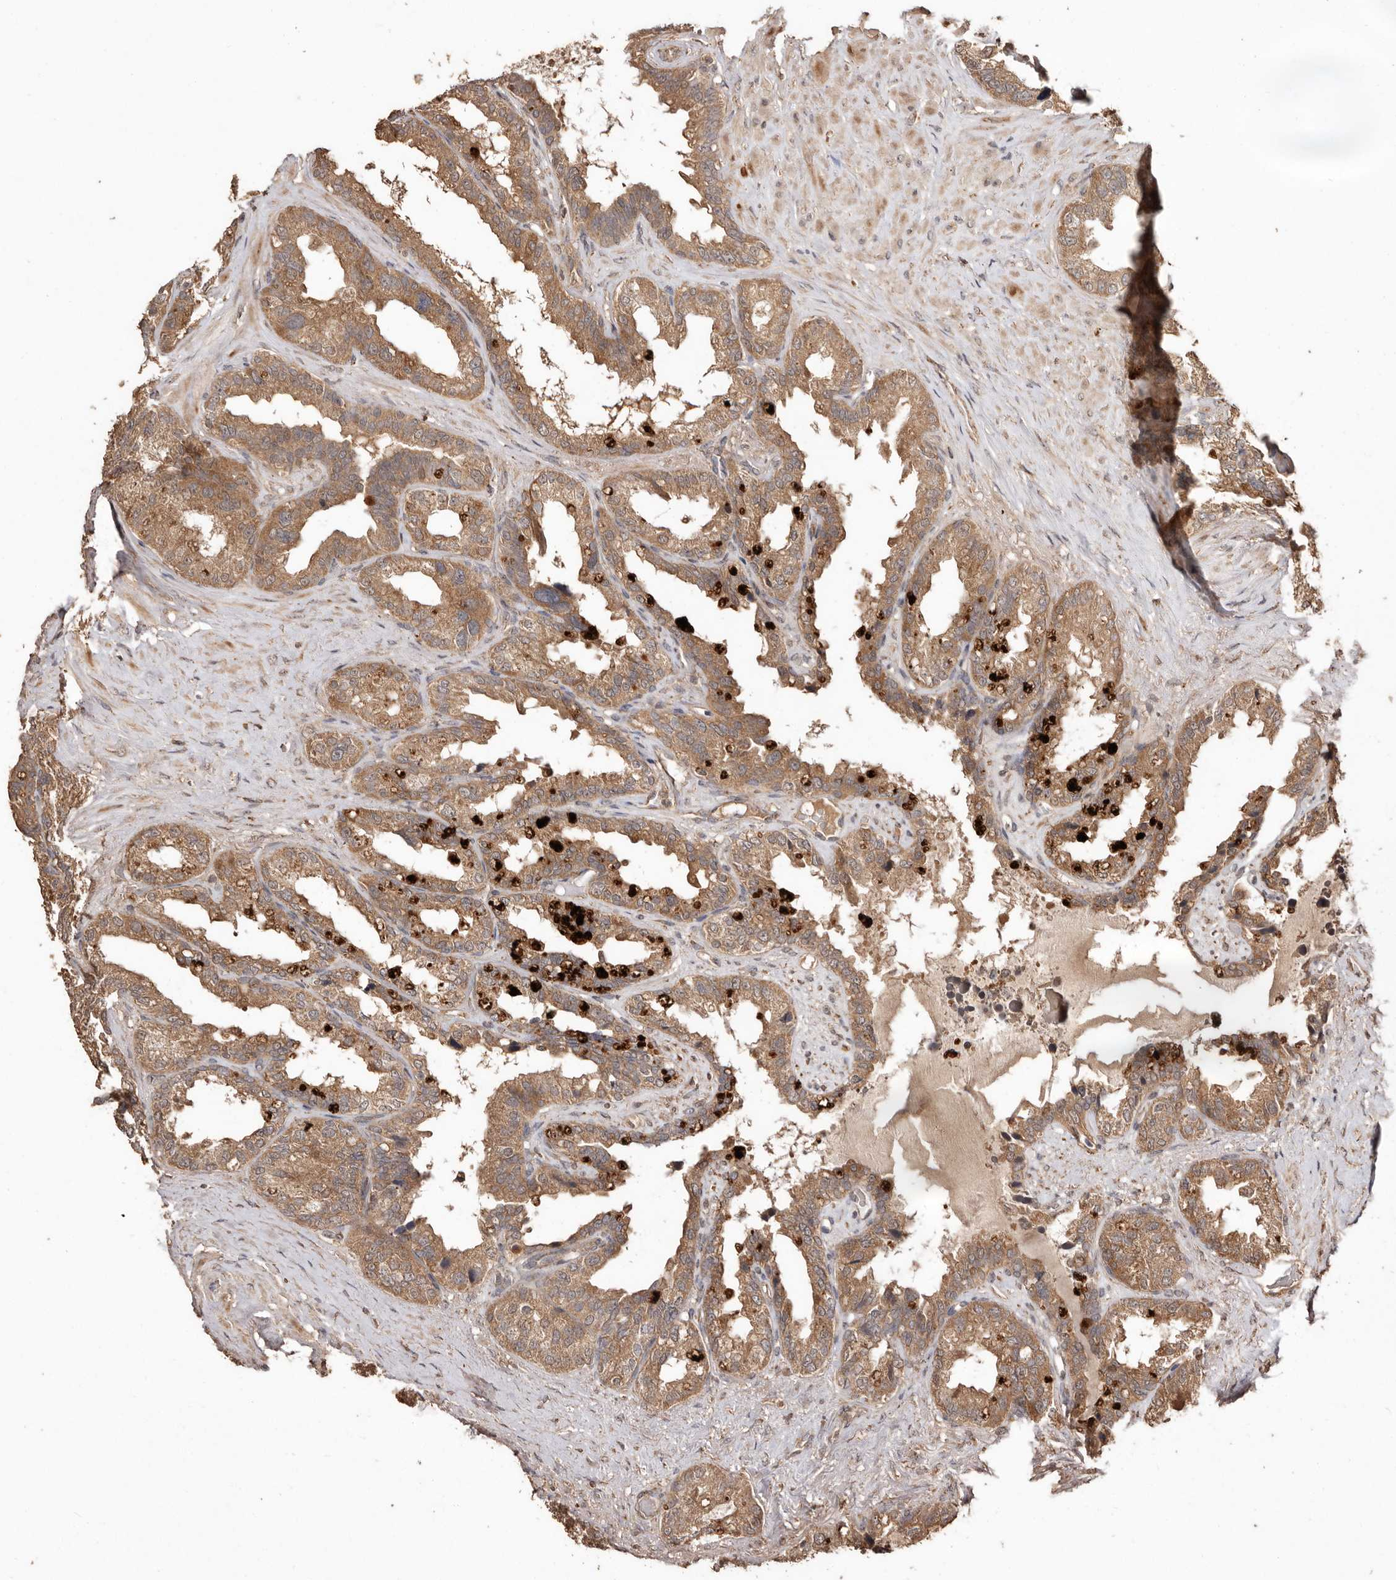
{"staining": {"intensity": "moderate", "quantity": ">75%", "location": "cytoplasmic/membranous"}, "tissue": "seminal vesicle", "cell_type": "Glandular cells", "image_type": "normal", "snomed": [{"axis": "morphology", "description": "Normal tissue, NOS"}, {"axis": "topography", "description": "Seminal veicle"}], "caption": "Normal seminal vesicle shows moderate cytoplasmic/membranous staining in about >75% of glandular cells, visualized by immunohistochemistry. (brown staining indicates protein expression, while blue staining denotes nuclei).", "gene": "RWDD1", "patient": {"sex": "male", "age": 80}}